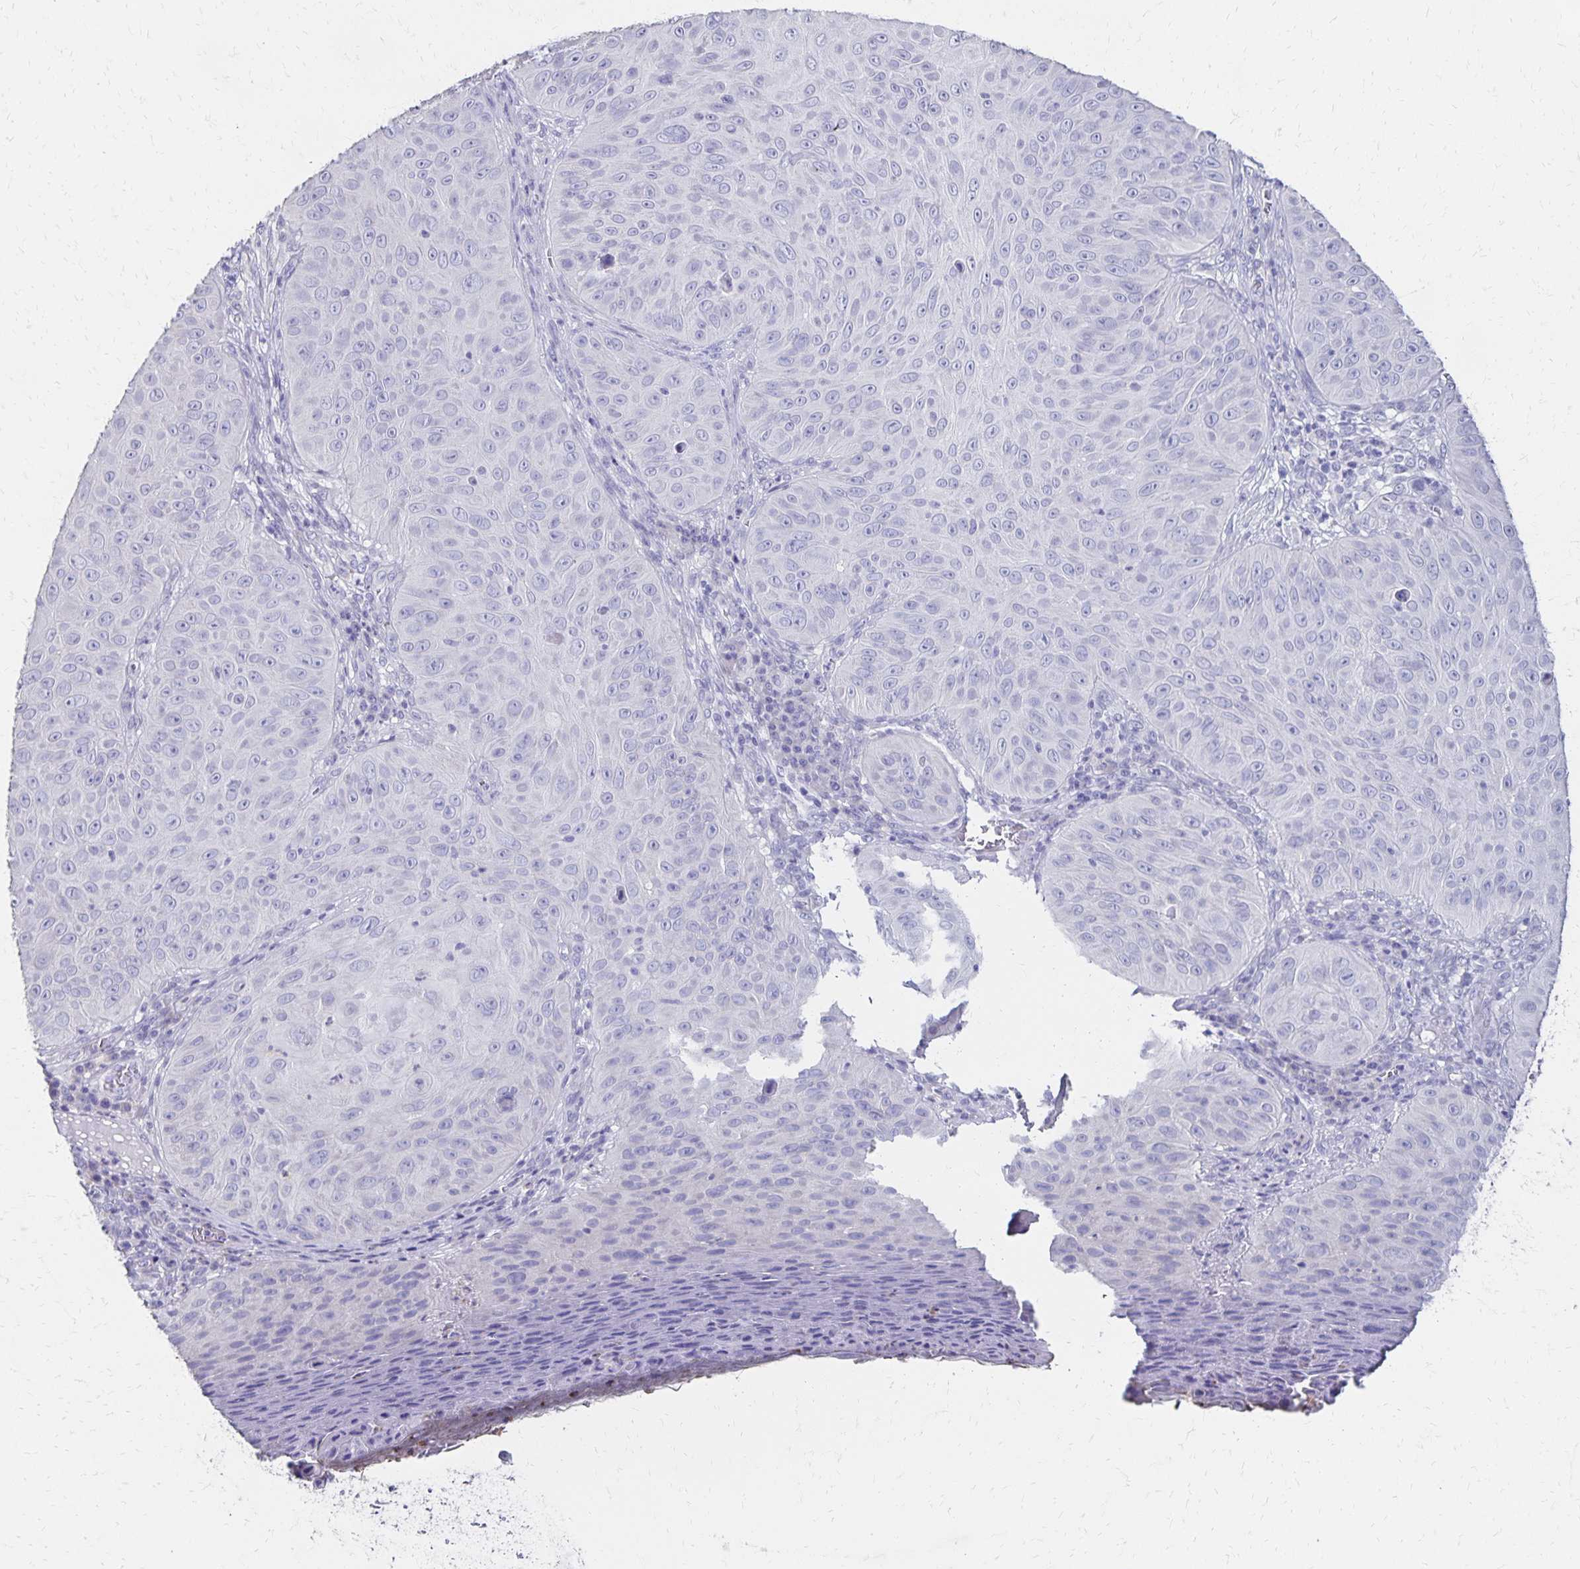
{"staining": {"intensity": "negative", "quantity": "none", "location": "none"}, "tissue": "skin cancer", "cell_type": "Tumor cells", "image_type": "cancer", "snomed": [{"axis": "morphology", "description": "Squamous cell carcinoma, NOS"}, {"axis": "topography", "description": "Skin"}], "caption": "Immunohistochemistry (IHC) photomicrograph of human skin cancer (squamous cell carcinoma) stained for a protein (brown), which demonstrates no expression in tumor cells. (DAB IHC, high magnification).", "gene": "DYNLT4", "patient": {"sex": "male", "age": 82}}